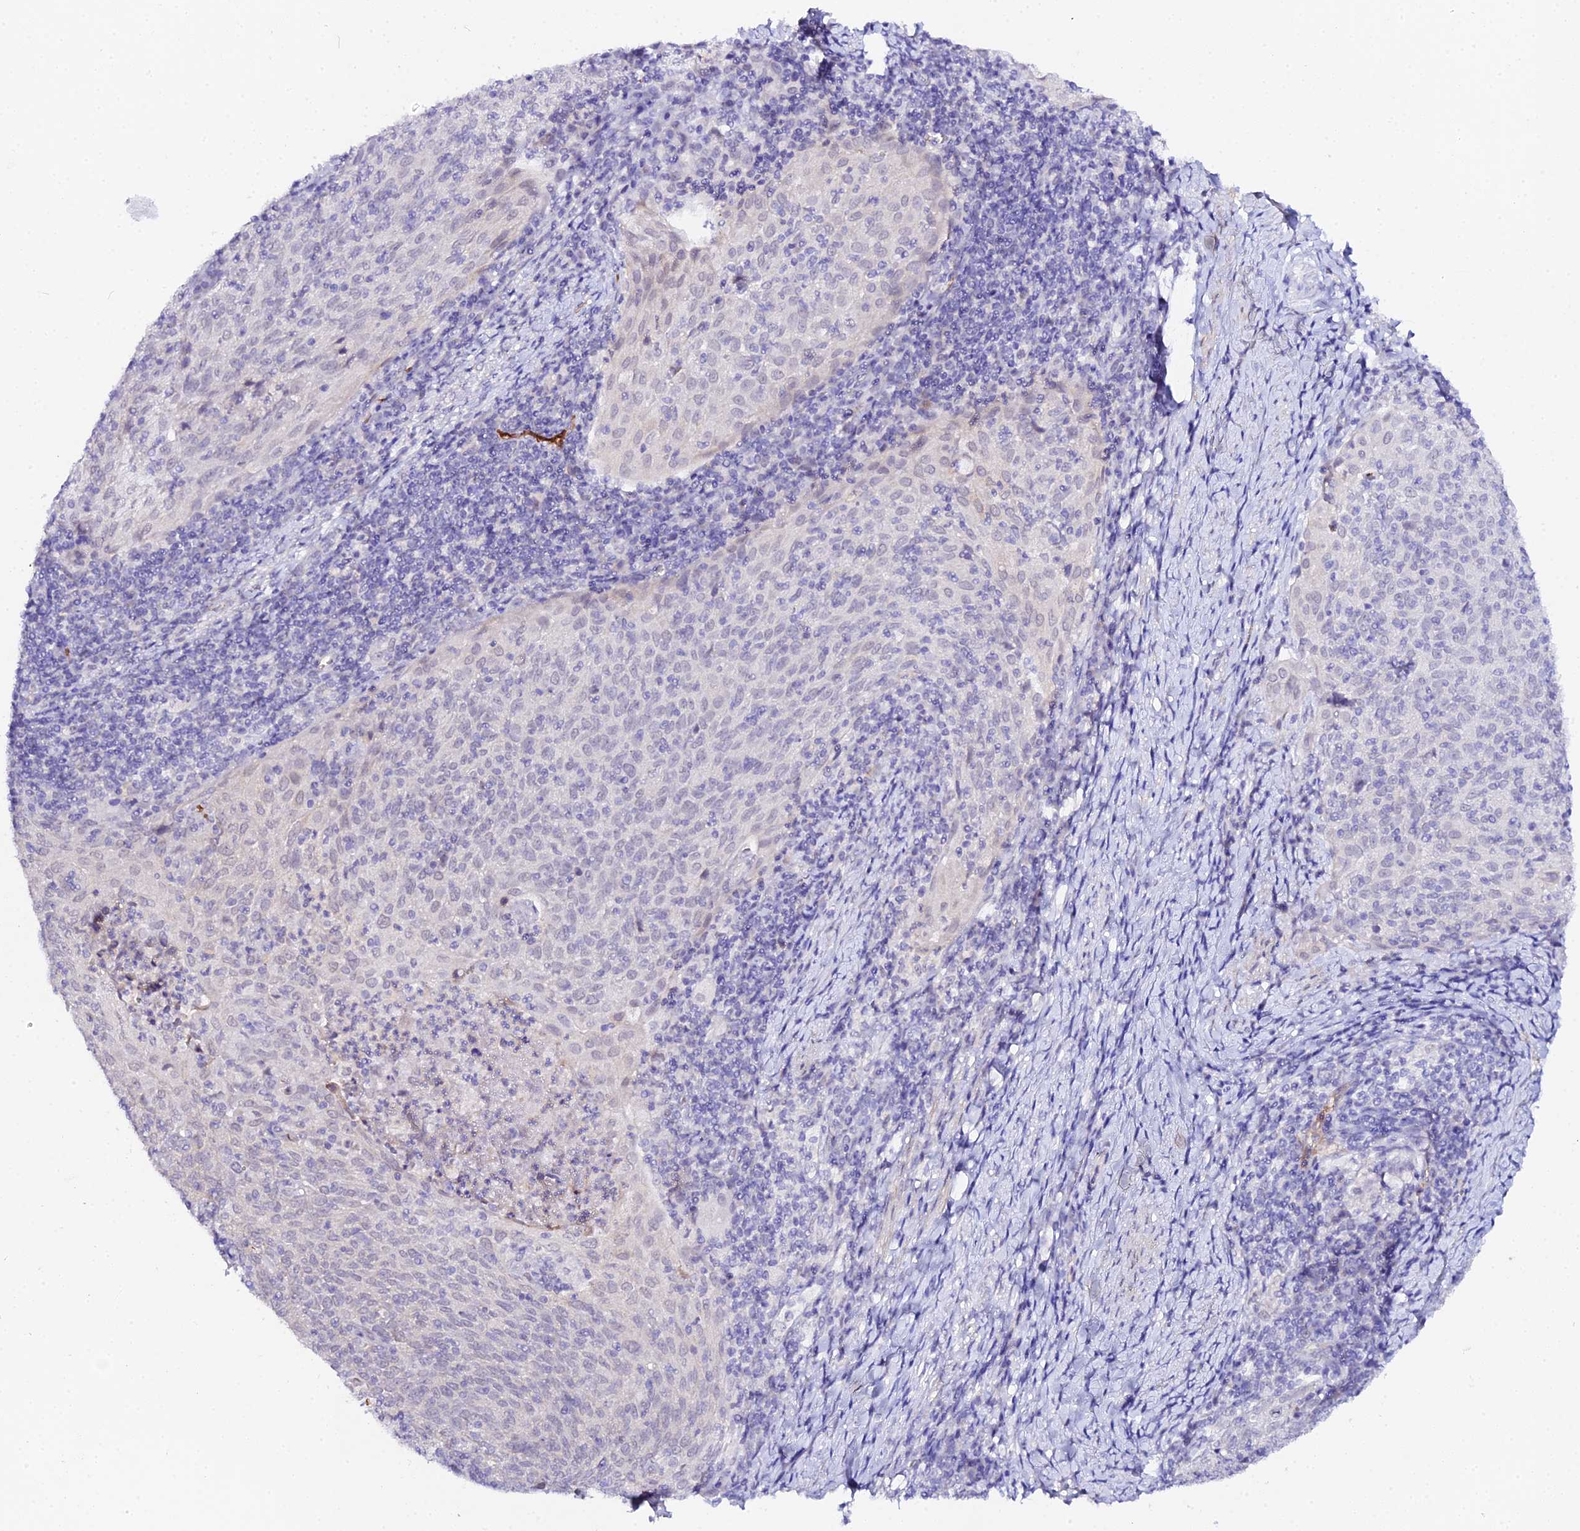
{"staining": {"intensity": "negative", "quantity": "none", "location": "none"}, "tissue": "cervical cancer", "cell_type": "Tumor cells", "image_type": "cancer", "snomed": [{"axis": "morphology", "description": "Squamous cell carcinoma, NOS"}, {"axis": "topography", "description": "Cervix"}], "caption": "IHC histopathology image of neoplastic tissue: human squamous cell carcinoma (cervical) stained with DAB demonstrates no significant protein positivity in tumor cells.", "gene": "CFAP45", "patient": {"sex": "female", "age": 52}}